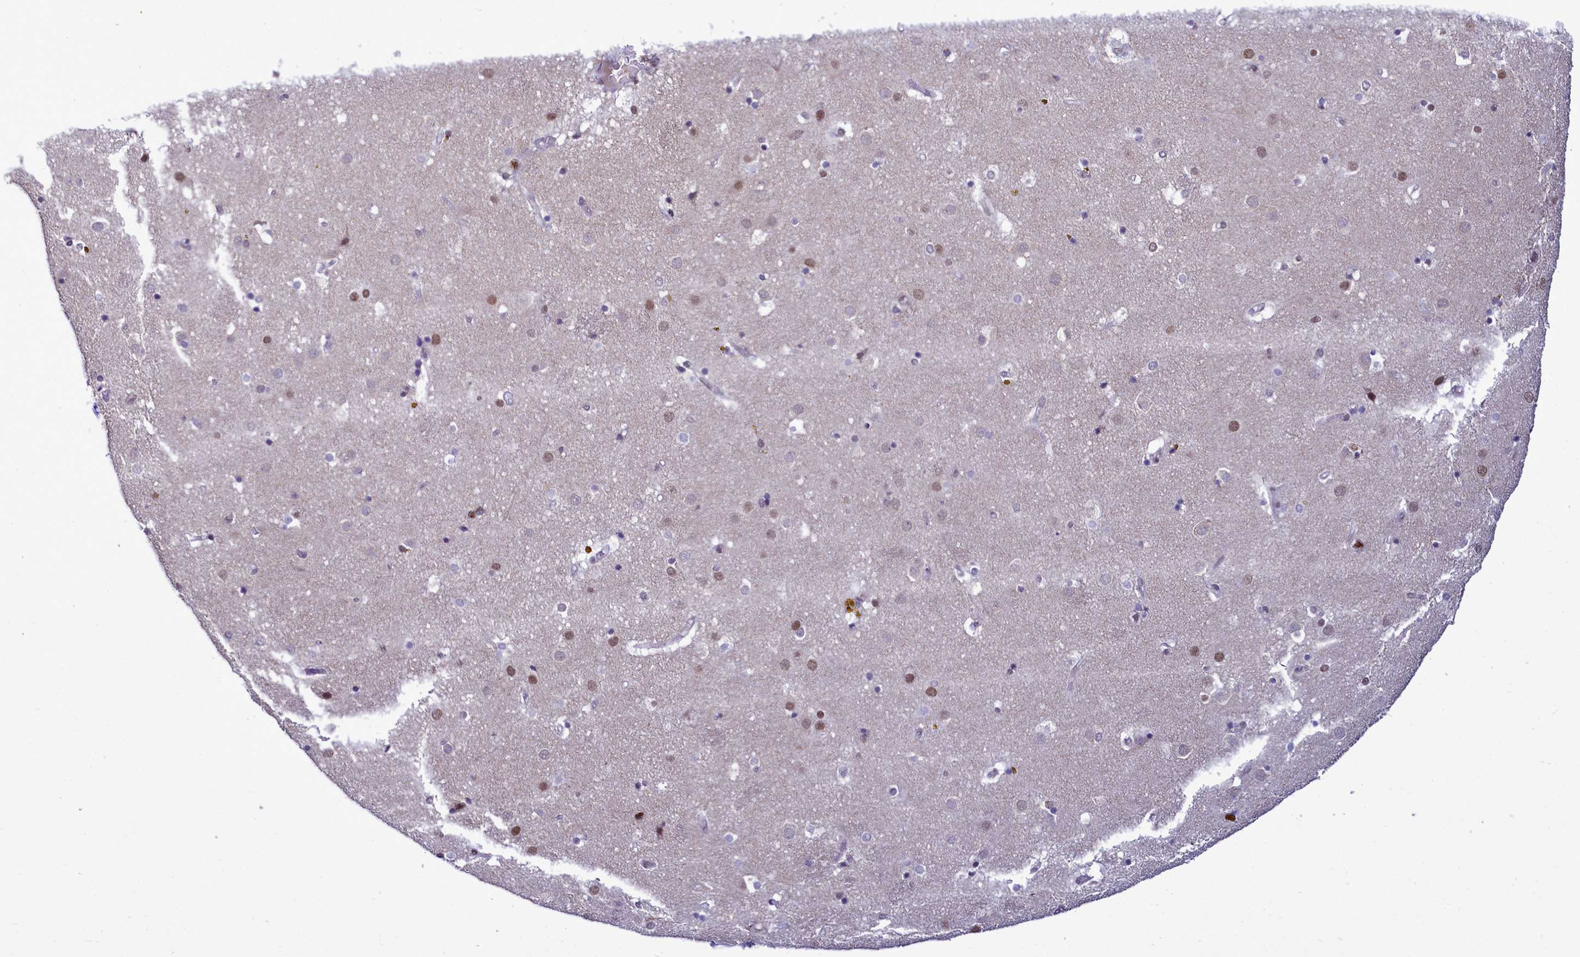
{"staining": {"intensity": "moderate", "quantity": "<25%", "location": "nuclear"}, "tissue": "caudate", "cell_type": "Glial cells", "image_type": "normal", "snomed": [{"axis": "morphology", "description": "Normal tissue, NOS"}, {"axis": "topography", "description": "Lateral ventricle wall"}], "caption": "High-magnification brightfield microscopy of unremarkable caudate stained with DAB (3,3'-diaminobenzidine) (brown) and counterstained with hematoxylin (blue). glial cells exhibit moderate nuclear expression is present in approximately<25% of cells.", "gene": "POM121L2", "patient": {"sex": "male", "age": 70}}